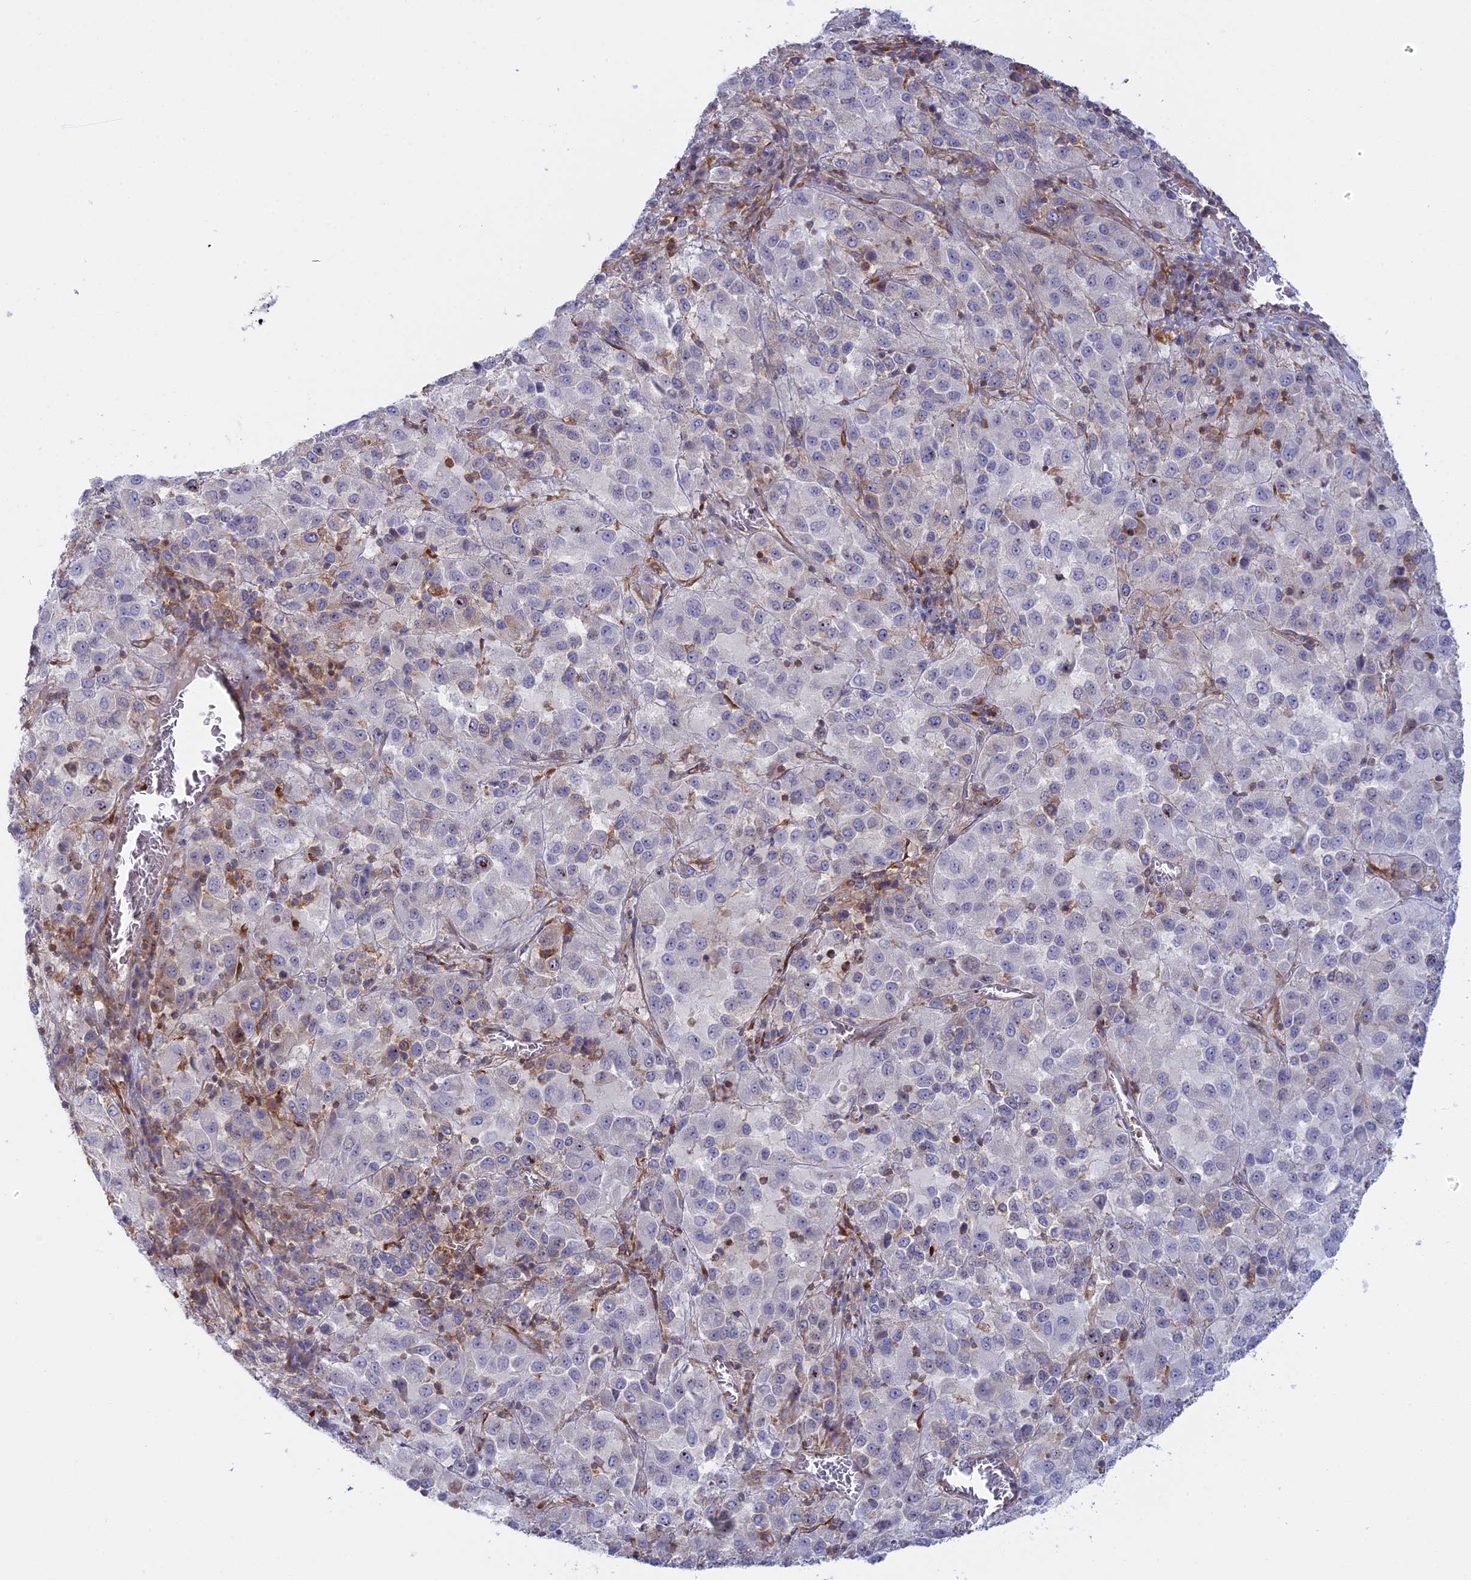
{"staining": {"intensity": "negative", "quantity": "none", "location": "none"}, "tissue": "melanoma", "cell_type": "Tumor cells", "image_type": "cancer", "snomed": [{"axis": "morphology", "description": "Malignant melanoma, Metastatic site"}, {"axis": "topography", "description": "Lung"}], "caption": "There is no significant positivity in tumor cells of melanoma.", "gene": "GMIP", "patient": {"sex": "male", "age": 64}}